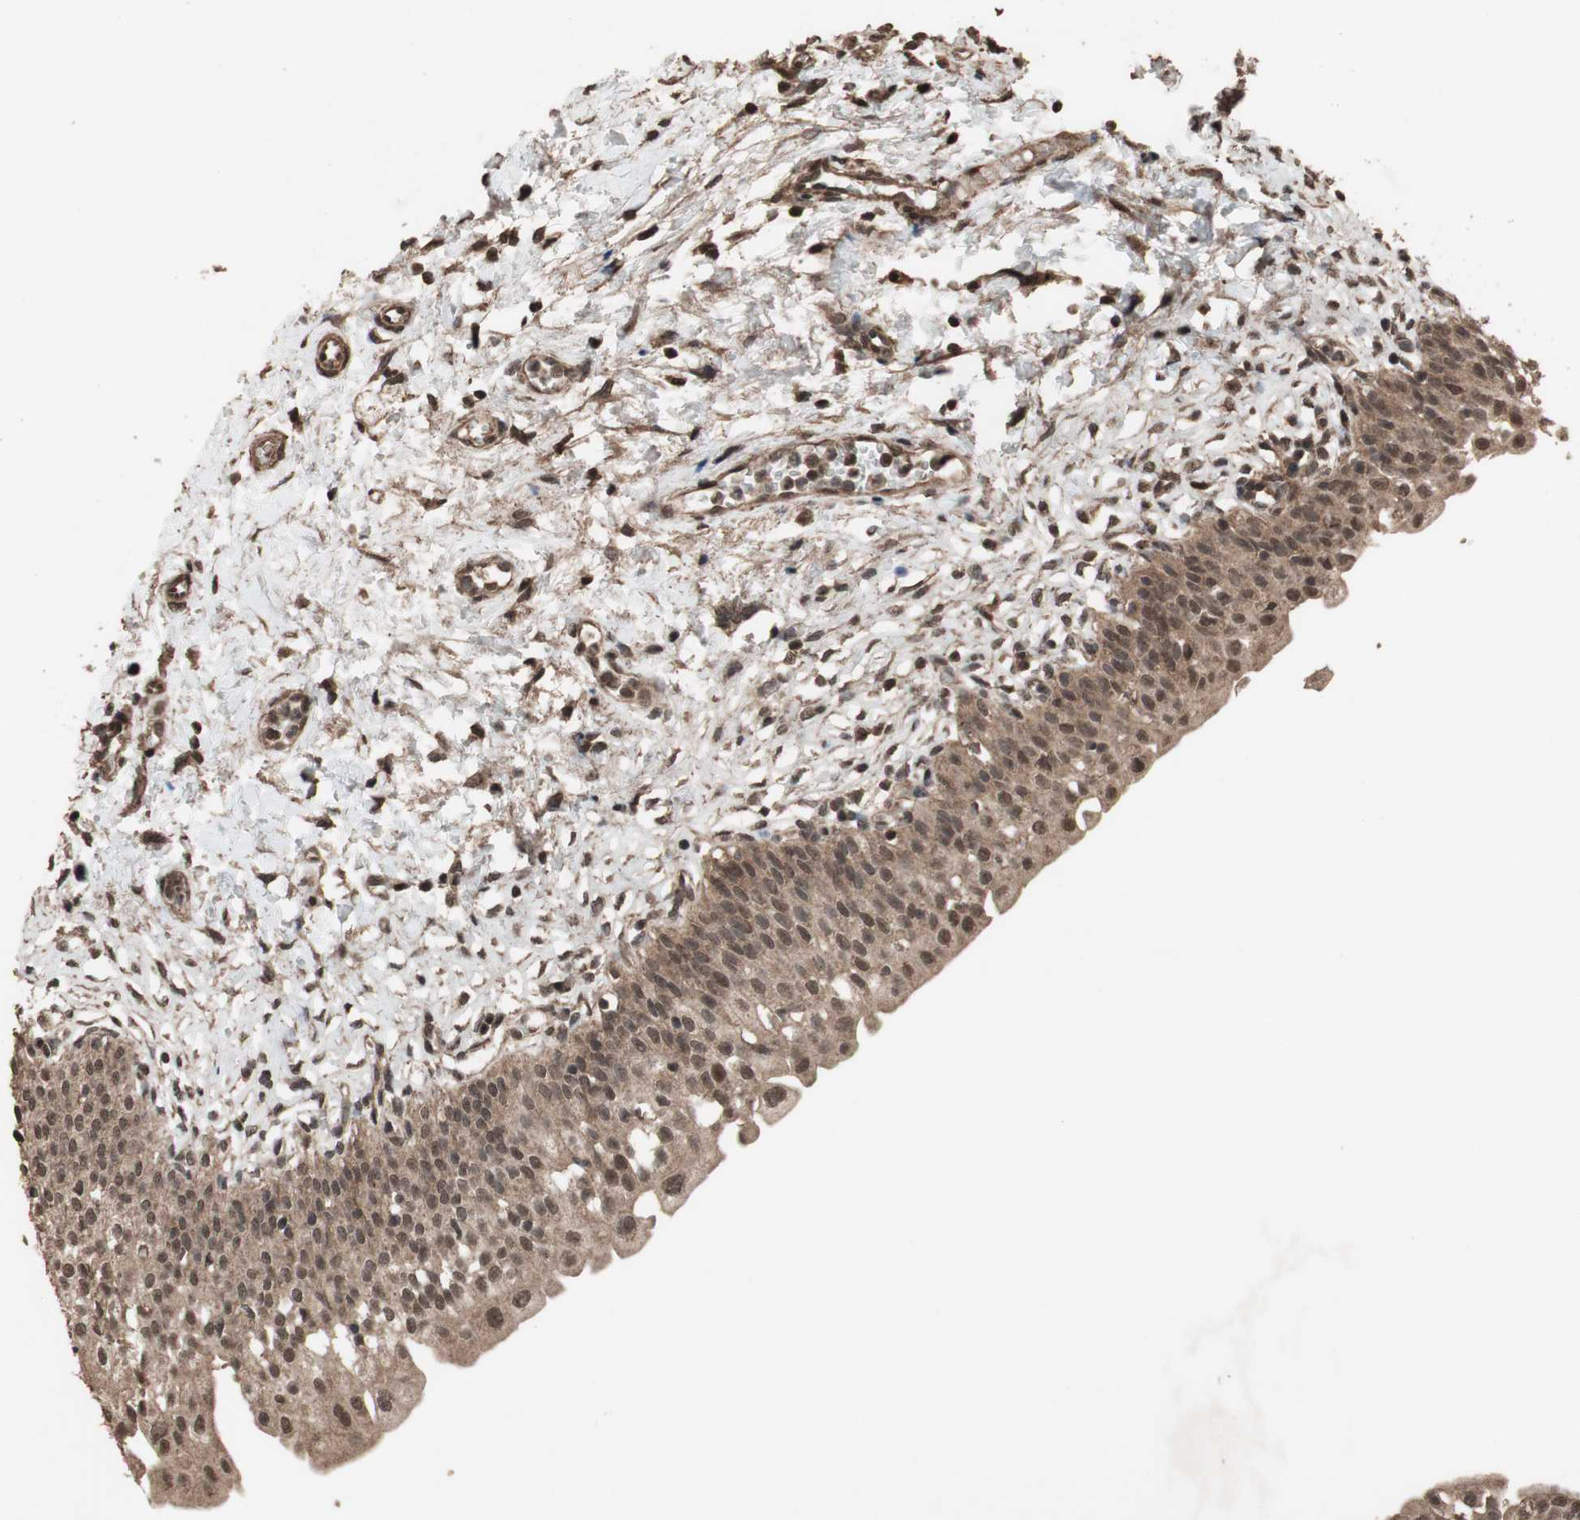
{"staining": {"intensity": "moderate", "quantity": ">75%", "location": "cytoplasmic/membranous,nuclear"}, "tissue": "urinary bladder", "cell_type": "Urothelial cells", "image_type": "normal", "snomed": [{"axis": "morphology", "description": "Normal tissue, NOS"}, {"axis": "topography", "description": "Urinary bladder"}], "caption": "The photomicrograph displays staining of normal urinary bladder, revealing moderate cytoplasmic/membranous,nuclear protein staining (brown color) within urothelial cells.", "gene": "KANSL1", "patient": {"sex": "male", "age": 55}}